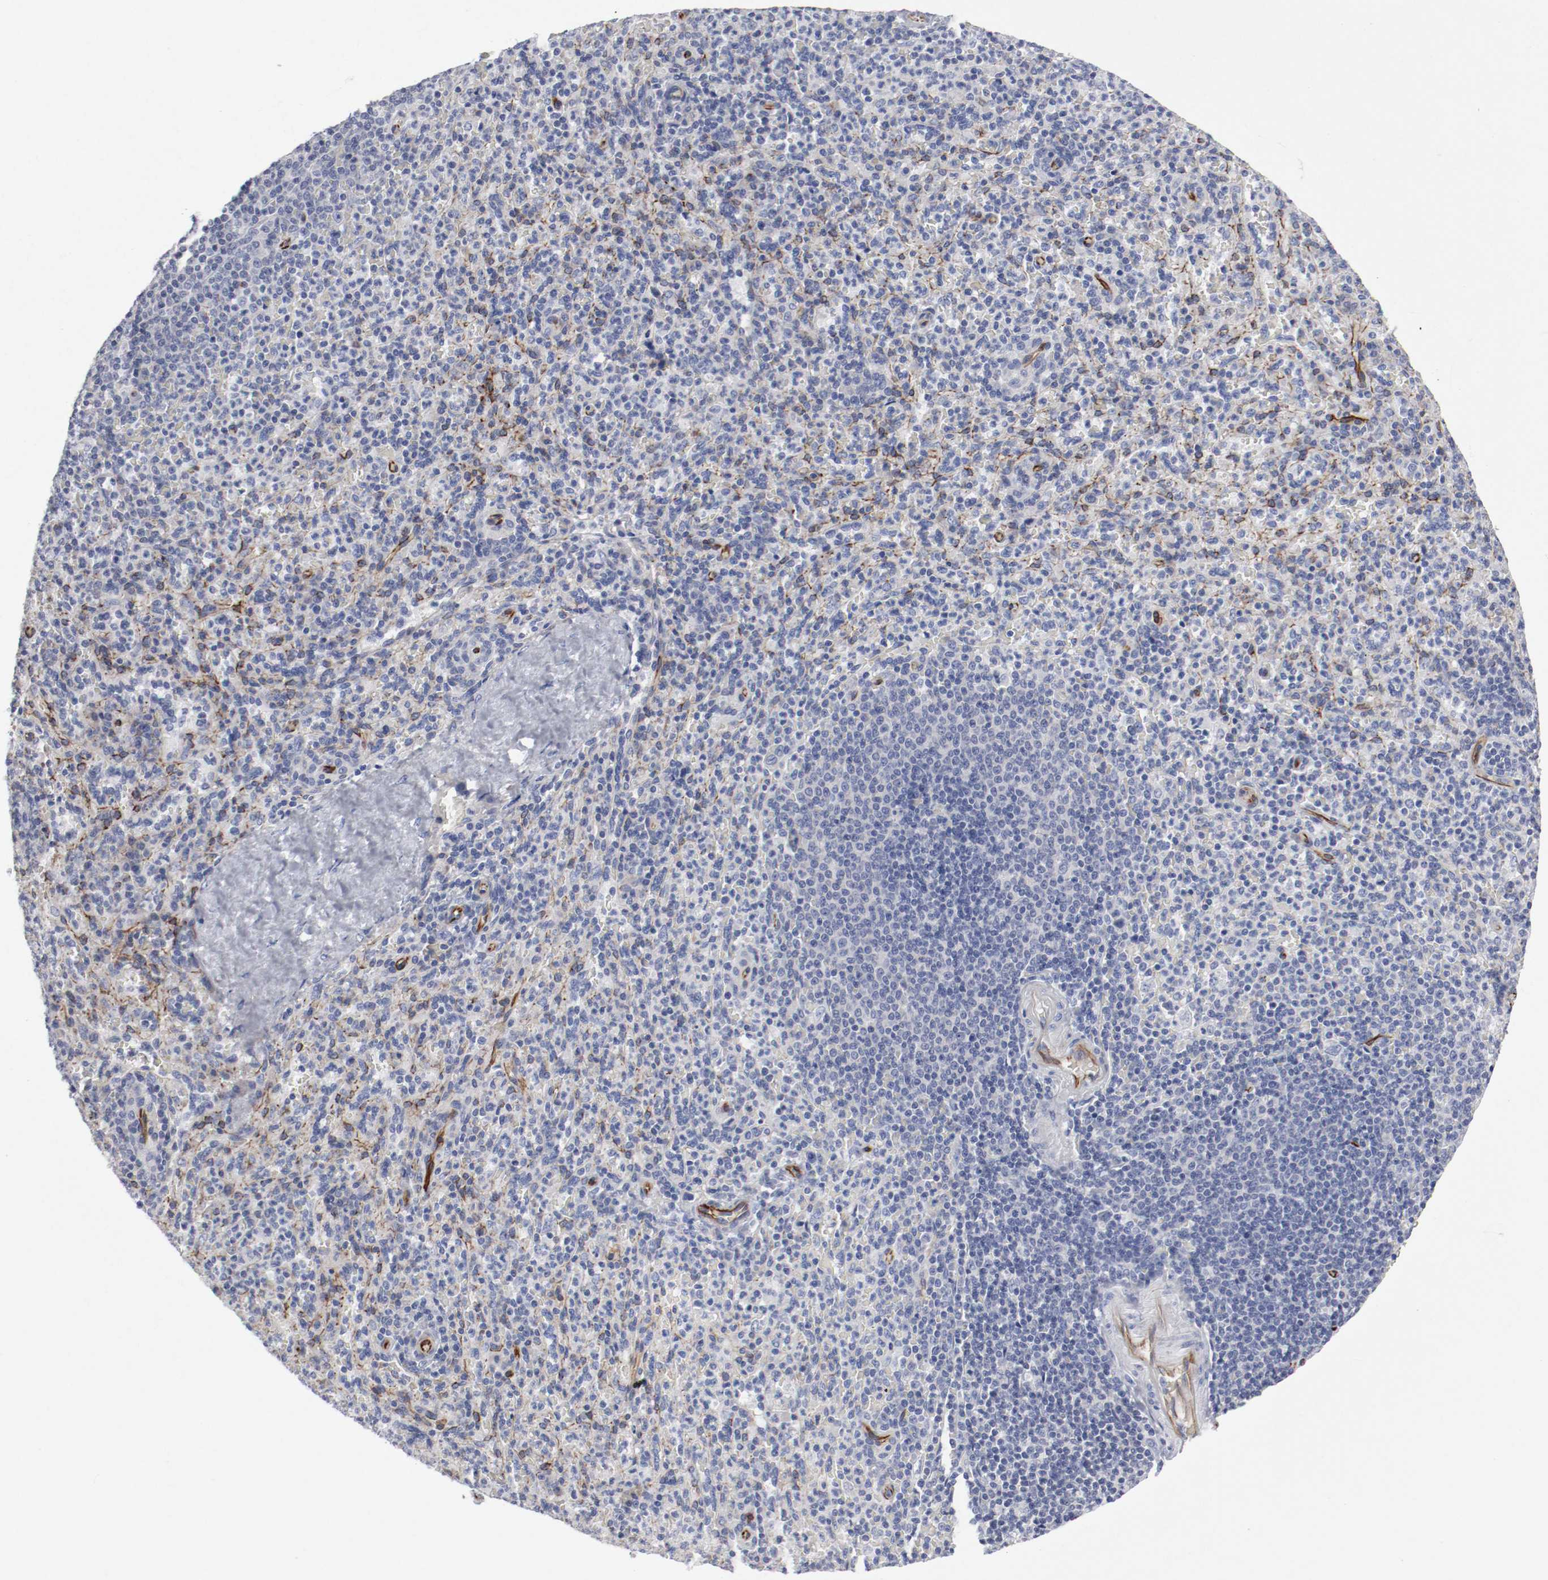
{"staining": {"intensity": "negative", "quantity": "none", "location": "none"}, "tissue": "spleen", "cell_type": "Cells in red pulp", "image_type": "normal", "snomed": [{"axis": "morphology", "description": "Normal tissue, NOS"}, {"axis": "topography", "description": "Spleen"}], "caption": "Immunohistochemical staining of unremarkable spleen shows no significant positivity in cells in red pulp.", "gene": "GIT1", "patient": {"sex": "male", "age": 36}}